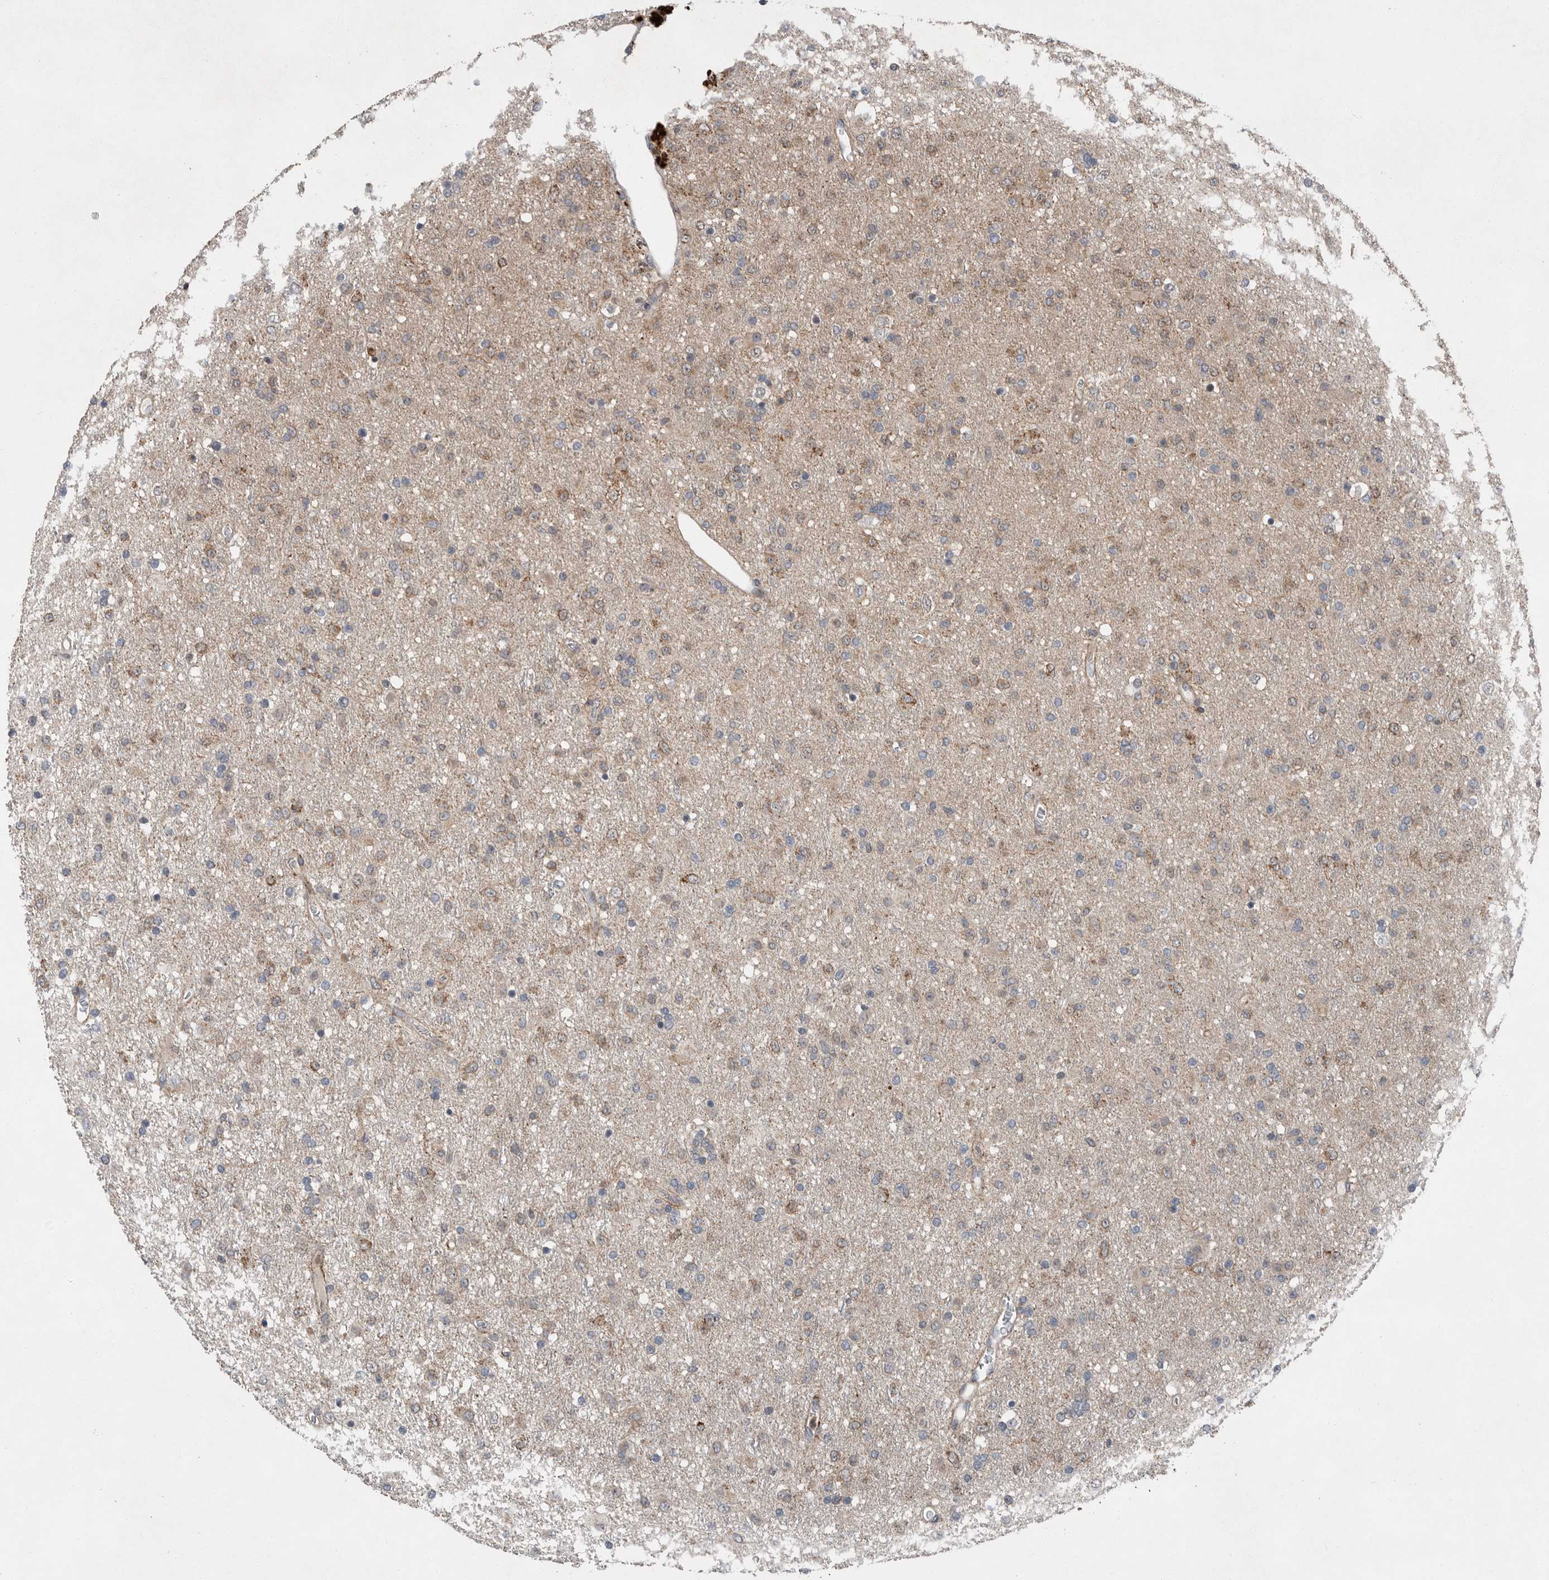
{"staining": {"intensity": "weak", "quantity": "25%-75%", "location": "cytoplasmic/membranous"}, "tissue": "glioma", "cell_type": "Tumor cells", "image_type": "cancer", "snomed": [{"axis": "morphology", "description": "Glioma, malignant, Low grade"}, {"axis": "topography", "description": "Brain"}], "caption": "A low amount of weak cytoplasmic/membranous staining is identified in about 25%-75% of tumor cells in glioma tissue.", "gene": "SCP2", "patient": {"sex": "male", "age": 65}}